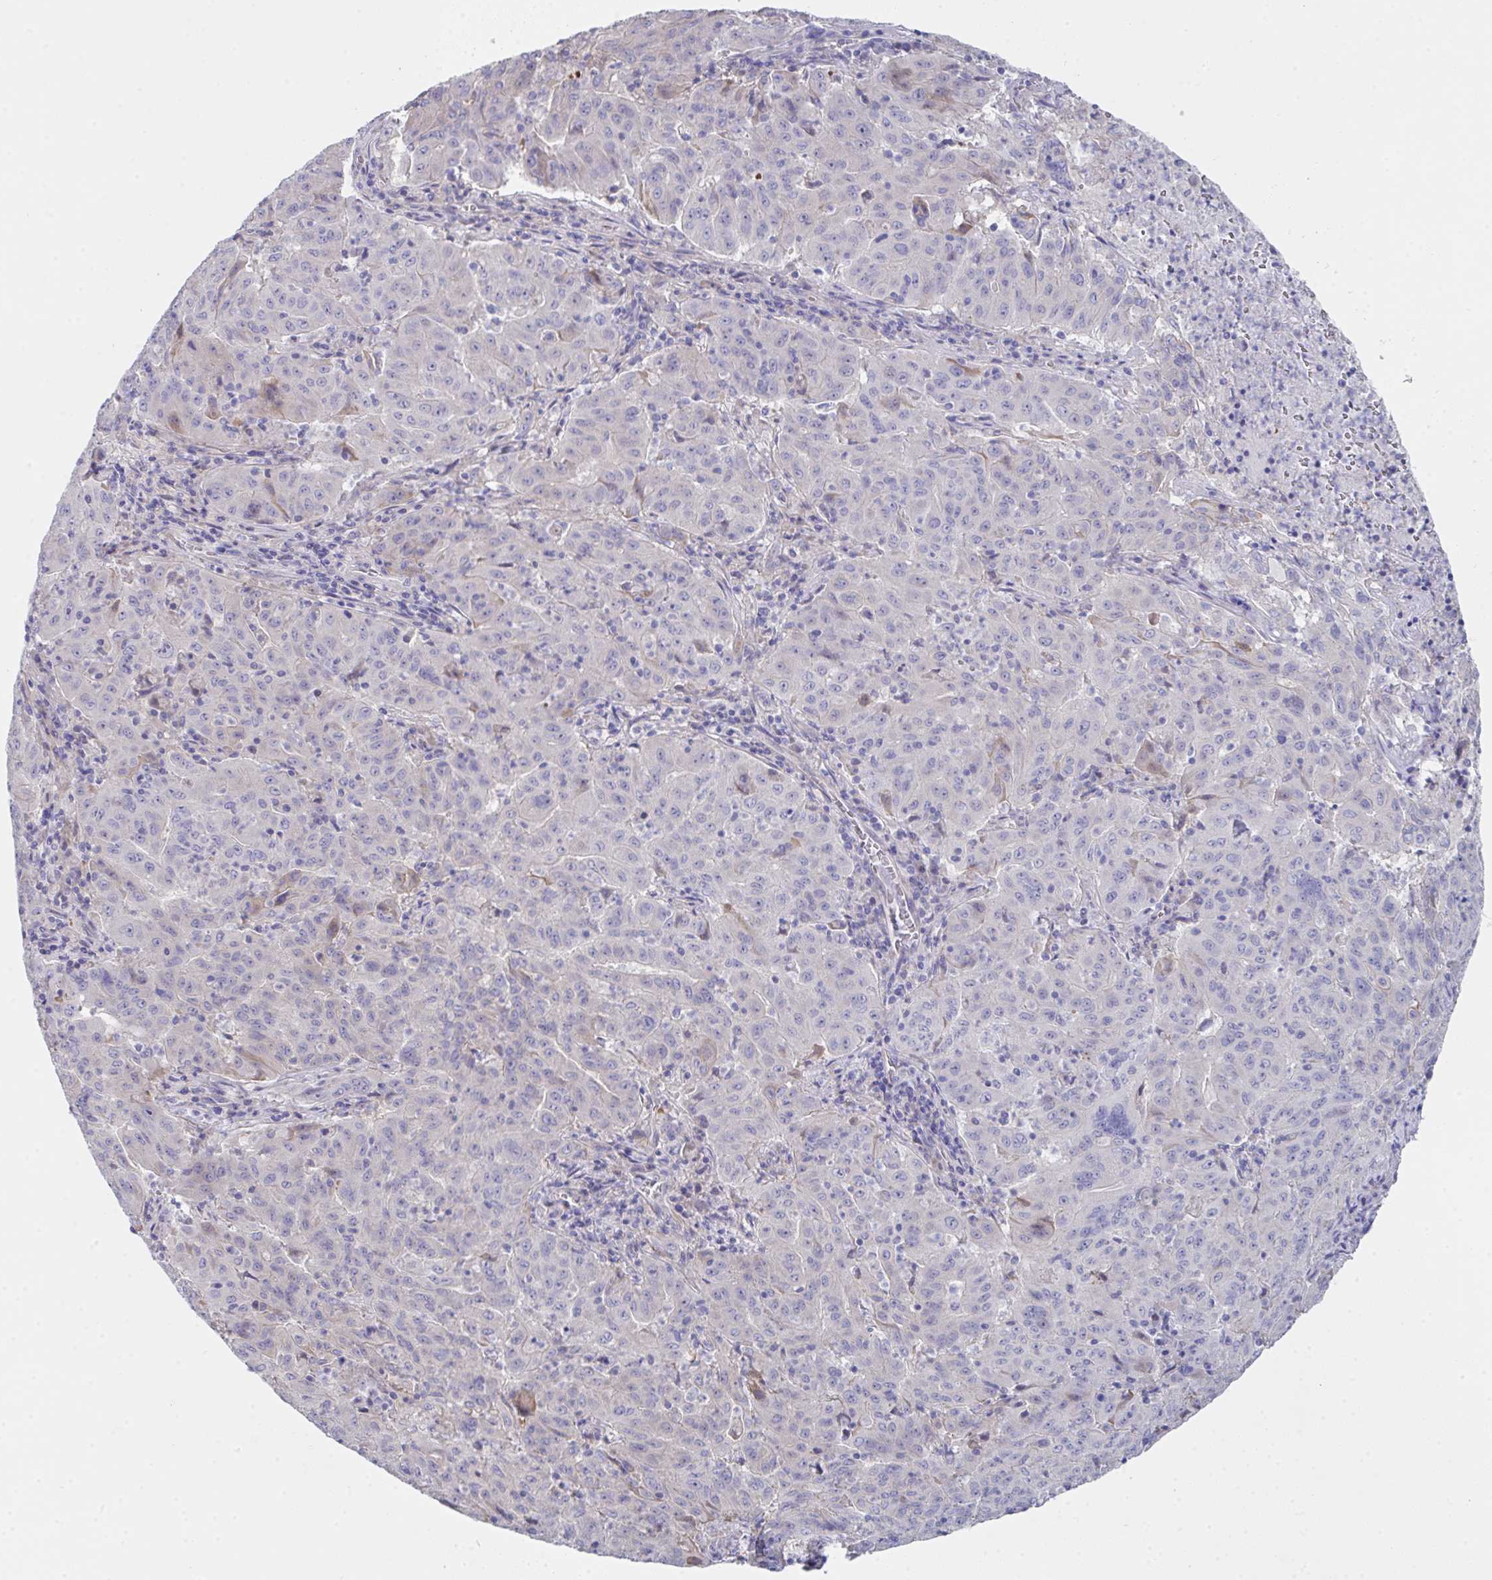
{"staining": {"intensity": "negative", "quantity": "none", "location": "none"}, "tissue": "pancreatic cancer", "cell_type": "Tumor cells", "image_type": "cancer", "snomed": [{"axis": "morphology", "description": "Adenocarcinoma, NOS"}, {"axis": "topography", "description": "Pancreas"}], "caption": "Image shows no protein expression in tumor cells of adenocarcinoma (pancreatic) tissue.", "gene": "FBXO47", "patient": {"sex": "male", "age": 63}}